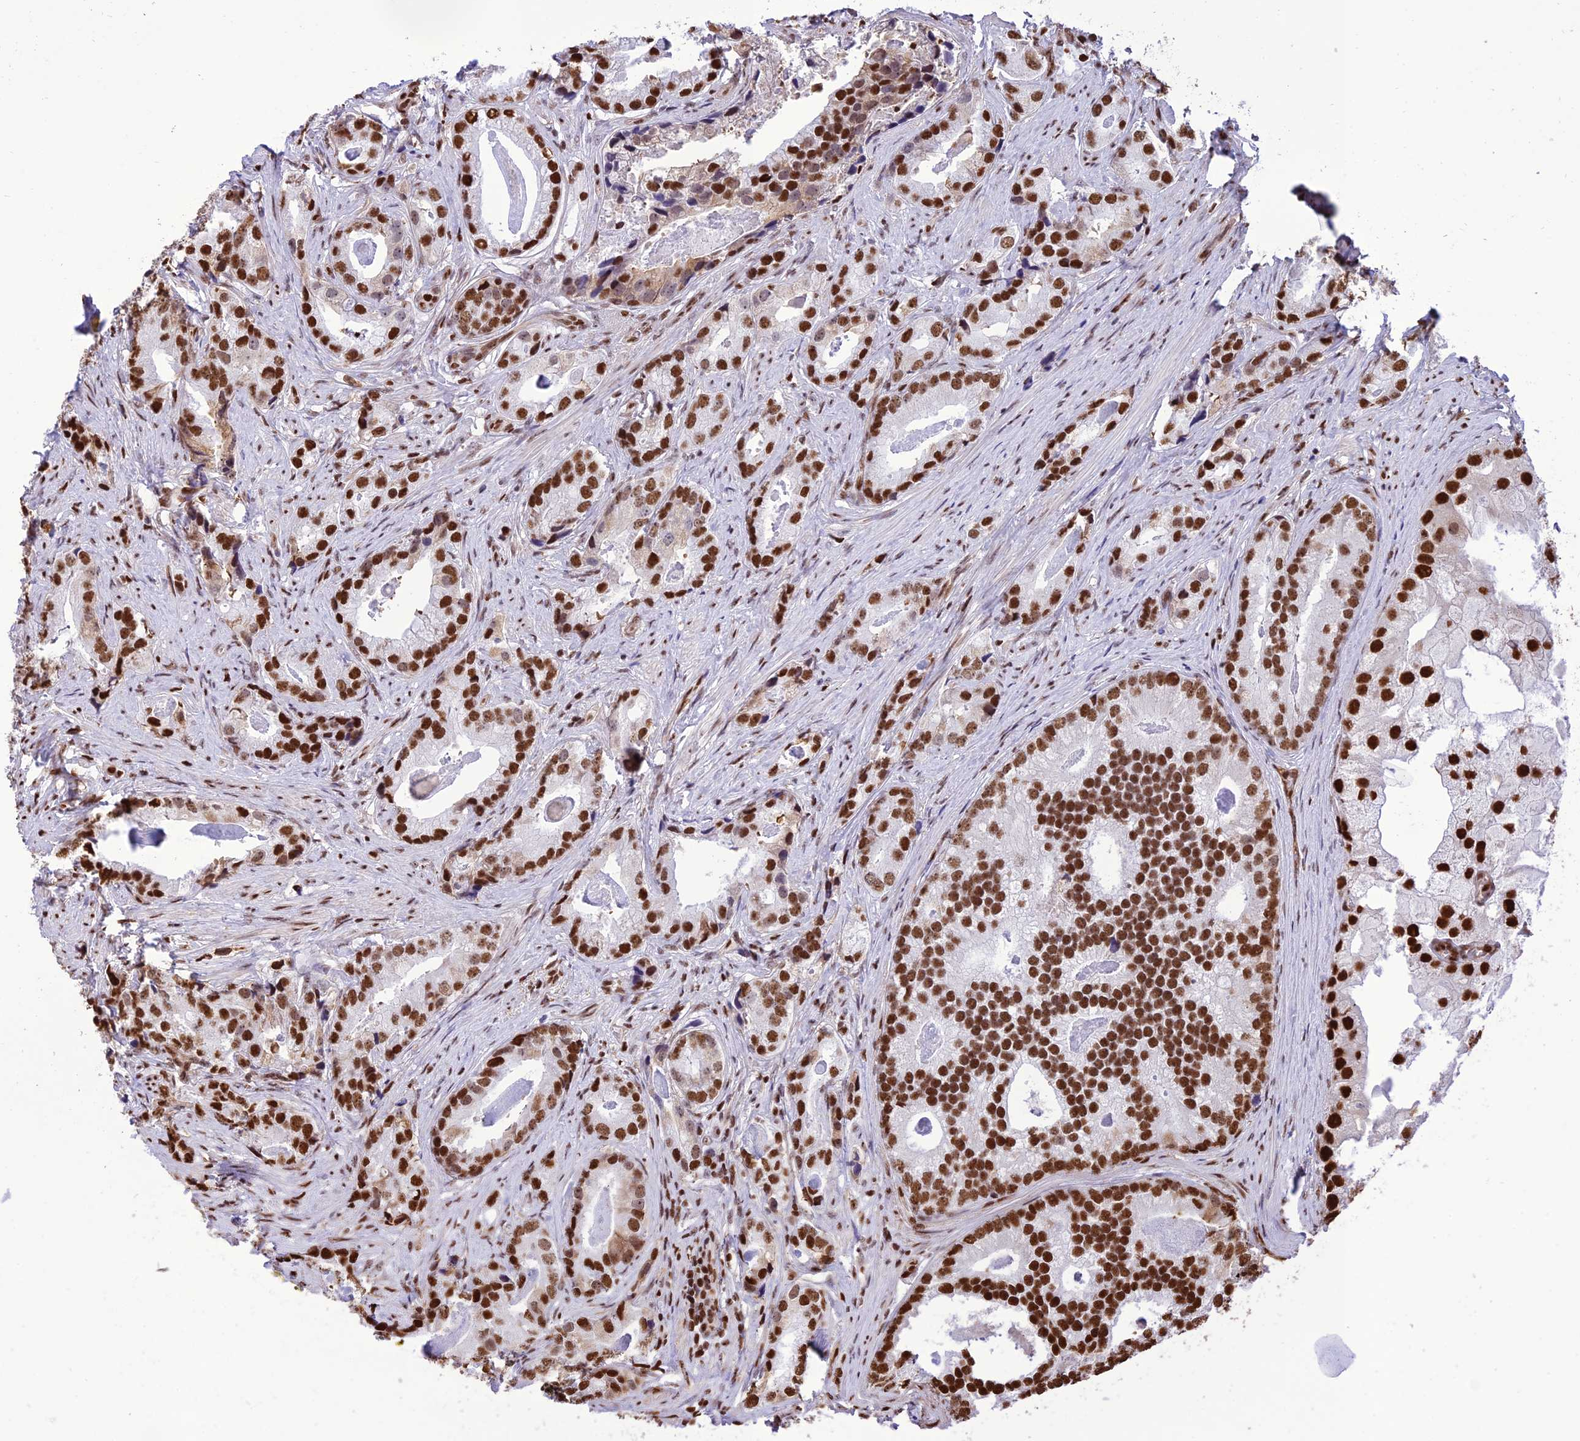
{"staining": {"intensity": "strong", "quantity": ">75%", "location": "nuclear"}, "tissue": "prostate cancer", "cell_type": "Tumor cells", "image_type": "cancer", "snomed": [{"axis": "morphology", "description": "Adenocarcinoma, Low grade"}, {"axis": "topography", "description": "Prostate"}], "caption": "Prostate cancer (adenocarcinoma (low-grade)) stained for a protein (brown) displays strong nuclear positive staining in about >75% of tumor cells.", "gene": "INO80E", "patient": {"sex": "male", "age": 71}}